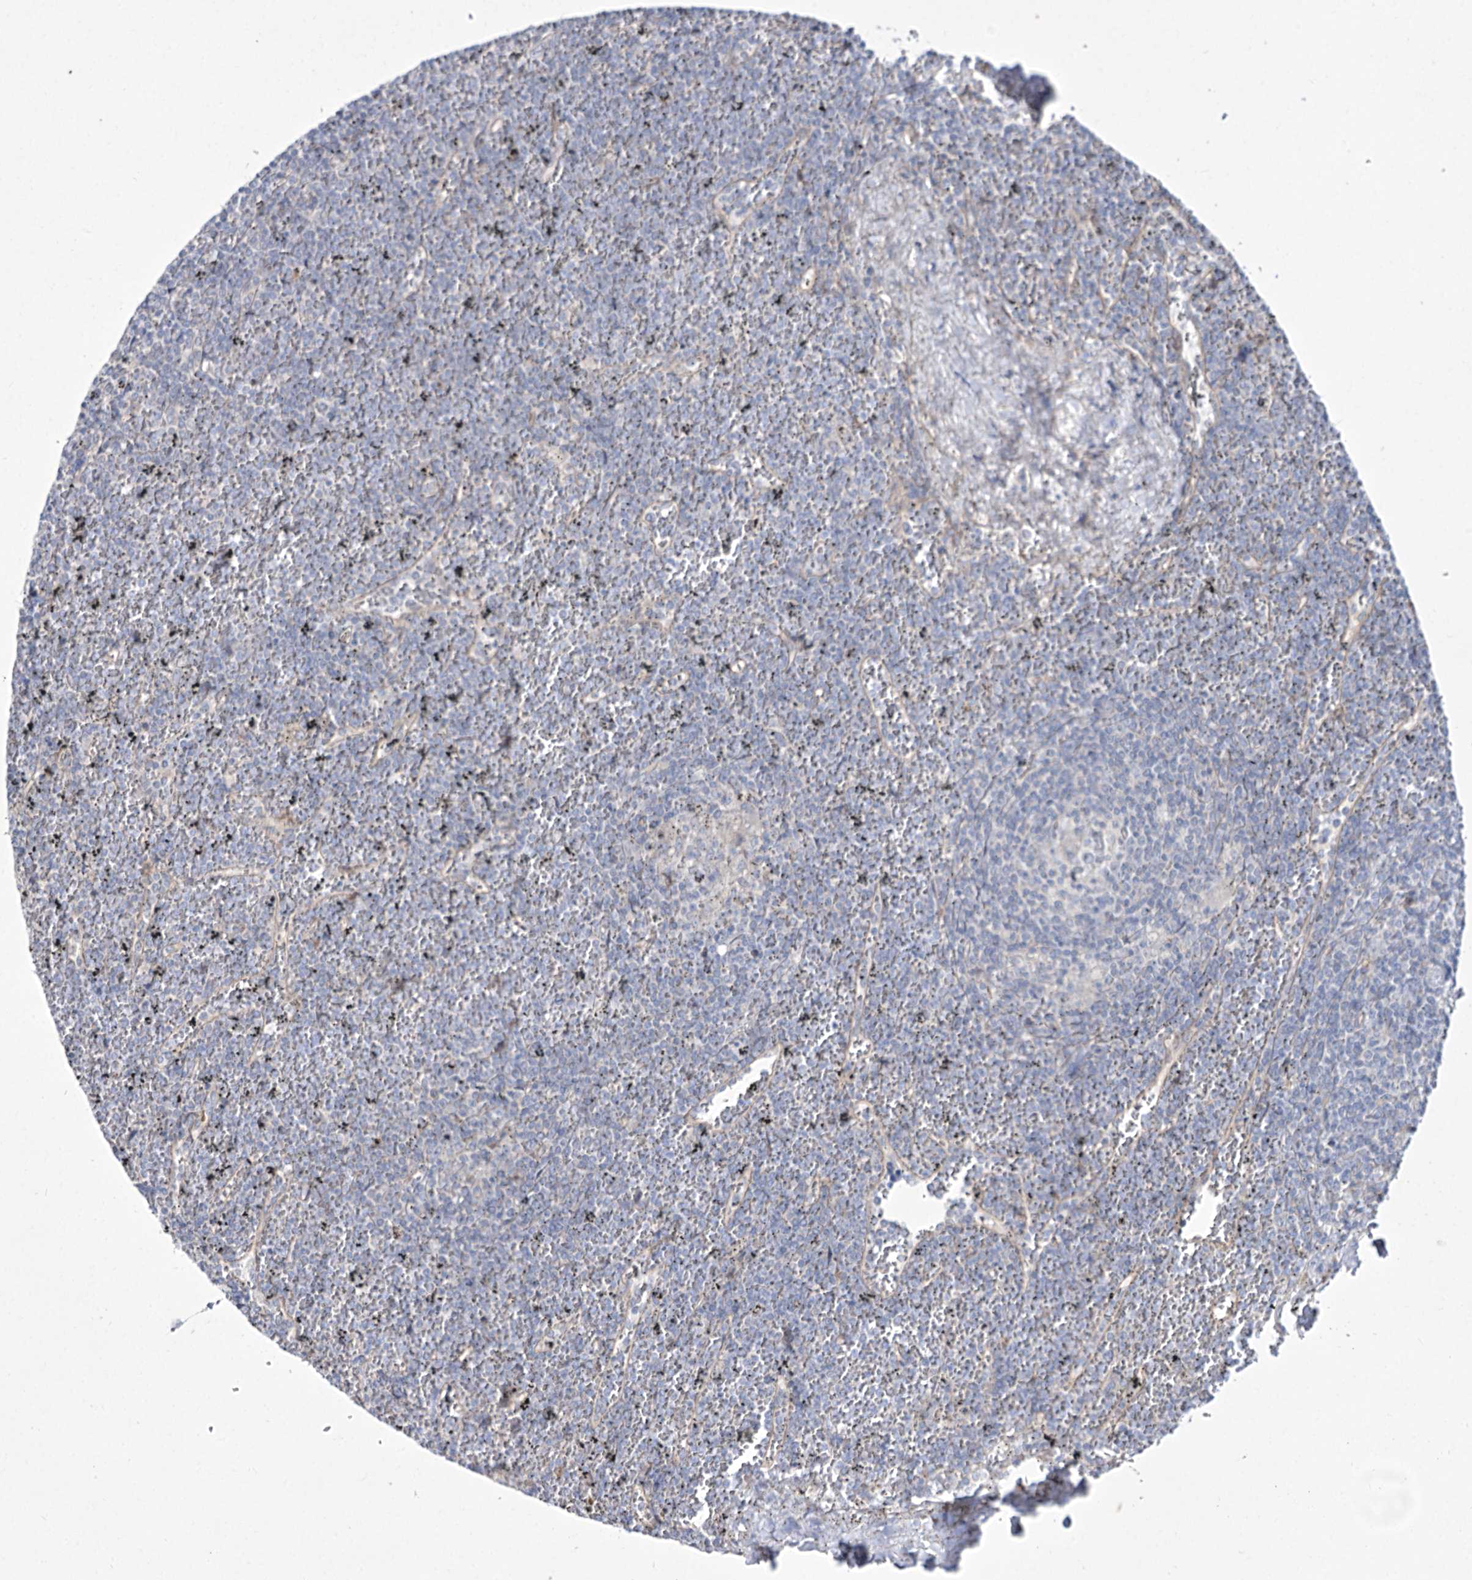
{"staining": {"intensity": "negative", "quantity": "none", "location": "none"}, "tissue": "lymphoma", "cell_type": "Tumor cells", "image_type": "cancer", "snomed": [{"axis": "morphology", "description": "Malignant lymphoma, non-Hodgkin's type, Low grade"}, {"axis": "topography", "description": "Spleen"}], "caption": "This image is of malignant lymphoma, non-Hodgkin's type (low-grade) stained with IHC to label a protein in brown with the nuclei are counter-stained blue. There is no expression in tumor cells.", "gene": "ARHGAP32", "patient": {"sex": "female", "age": 19}}